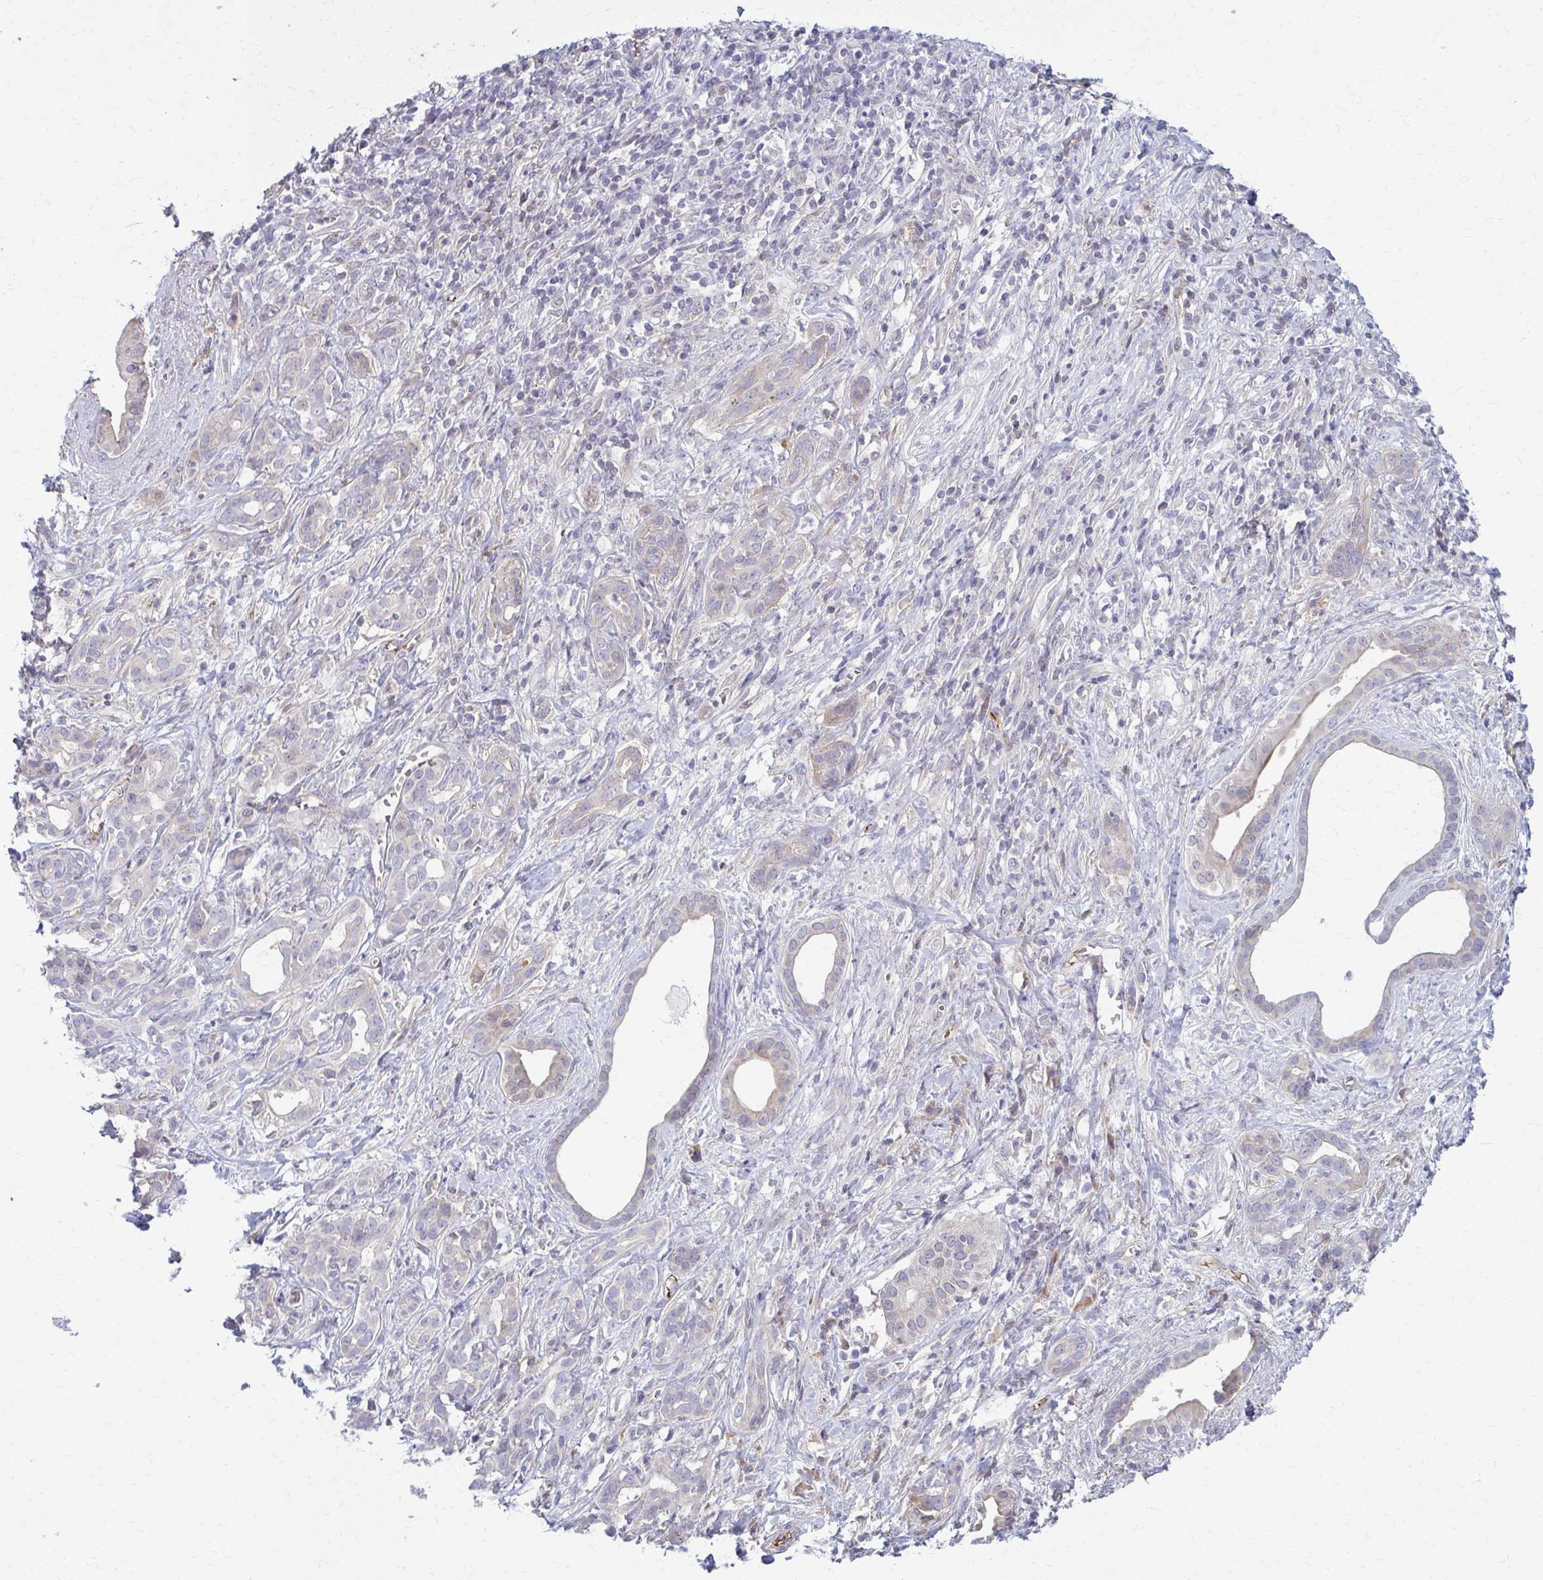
{"staining": {"intensity": "negative", "quantity": "none", "location": "none"}, "tissue": "pancreatic cancer", "cell_type": "Tumor cells", "image_type": "cancer", "snomed": [{"axis": "morphology", "description": "Adenocarcinoma, NOS"}, {"axis": "topography", "description": "Pancreas"}], "caption": "Histopathology image shows no significant protein positivity in tumor cells of adenocarcinoma (pancreatic).", "gene": "MCRIP2", "patient": {"sex": "male", "age": 61}}